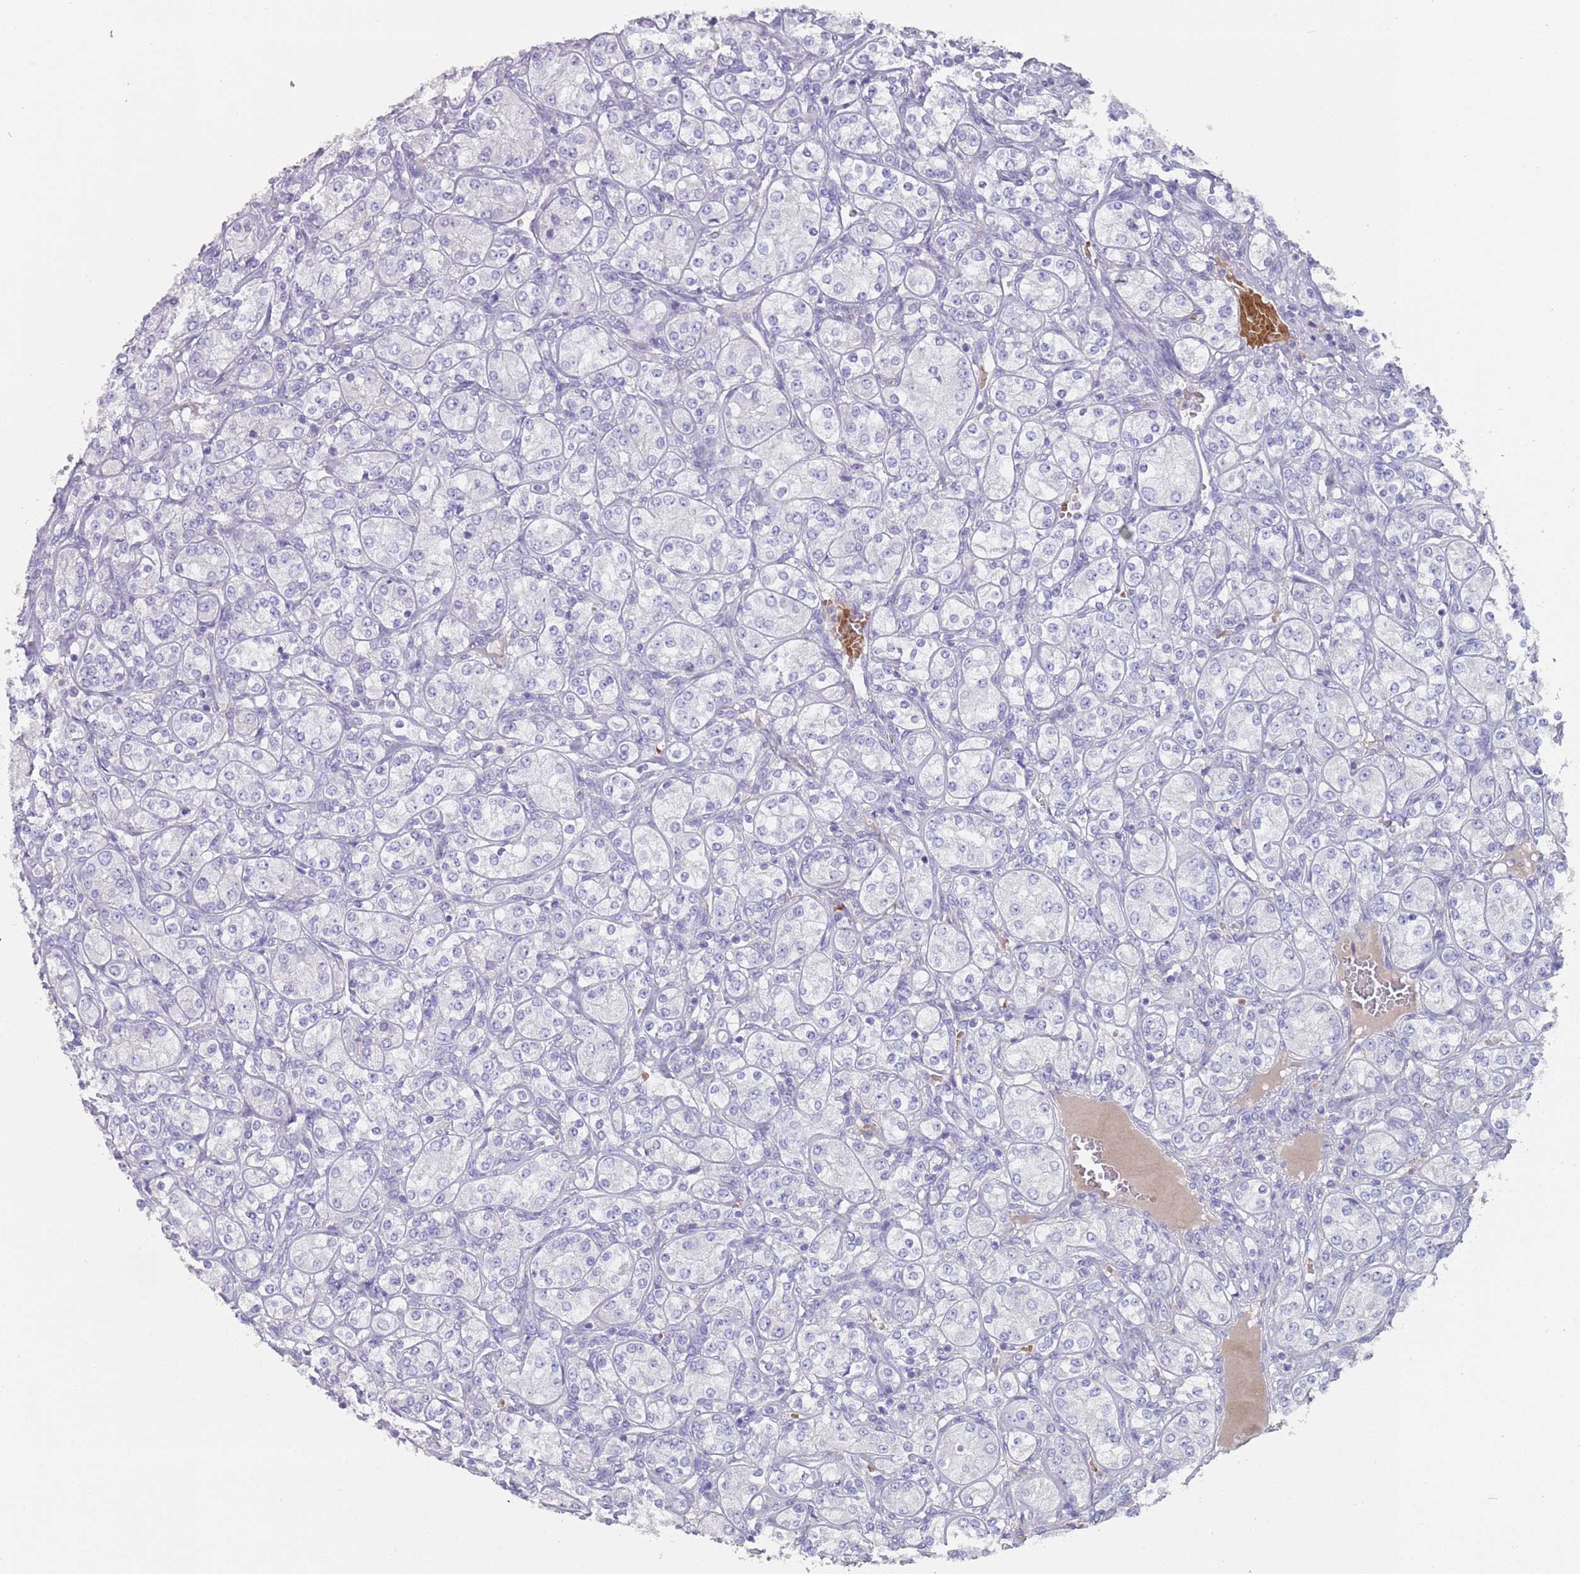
{"staining": {"intensity": "negative", "quantity": "none", "location": "none"}, "tissue": "renal cancer", "cell_type": "Tumor cells", "image_type": "cancer", "snomed": [{"axis": "morphology", "description": "Adenocarcinoma, NOS"}, {"axis": "topography", "description": "Kidney"}], "caption": "Renal adenocarcinoma stained for a protein using immunohistochemistry (IHC) demonstrates no expression tumor cells.", "gene": "TMEM251", "patient": {"sex": "male", "age": 77}}